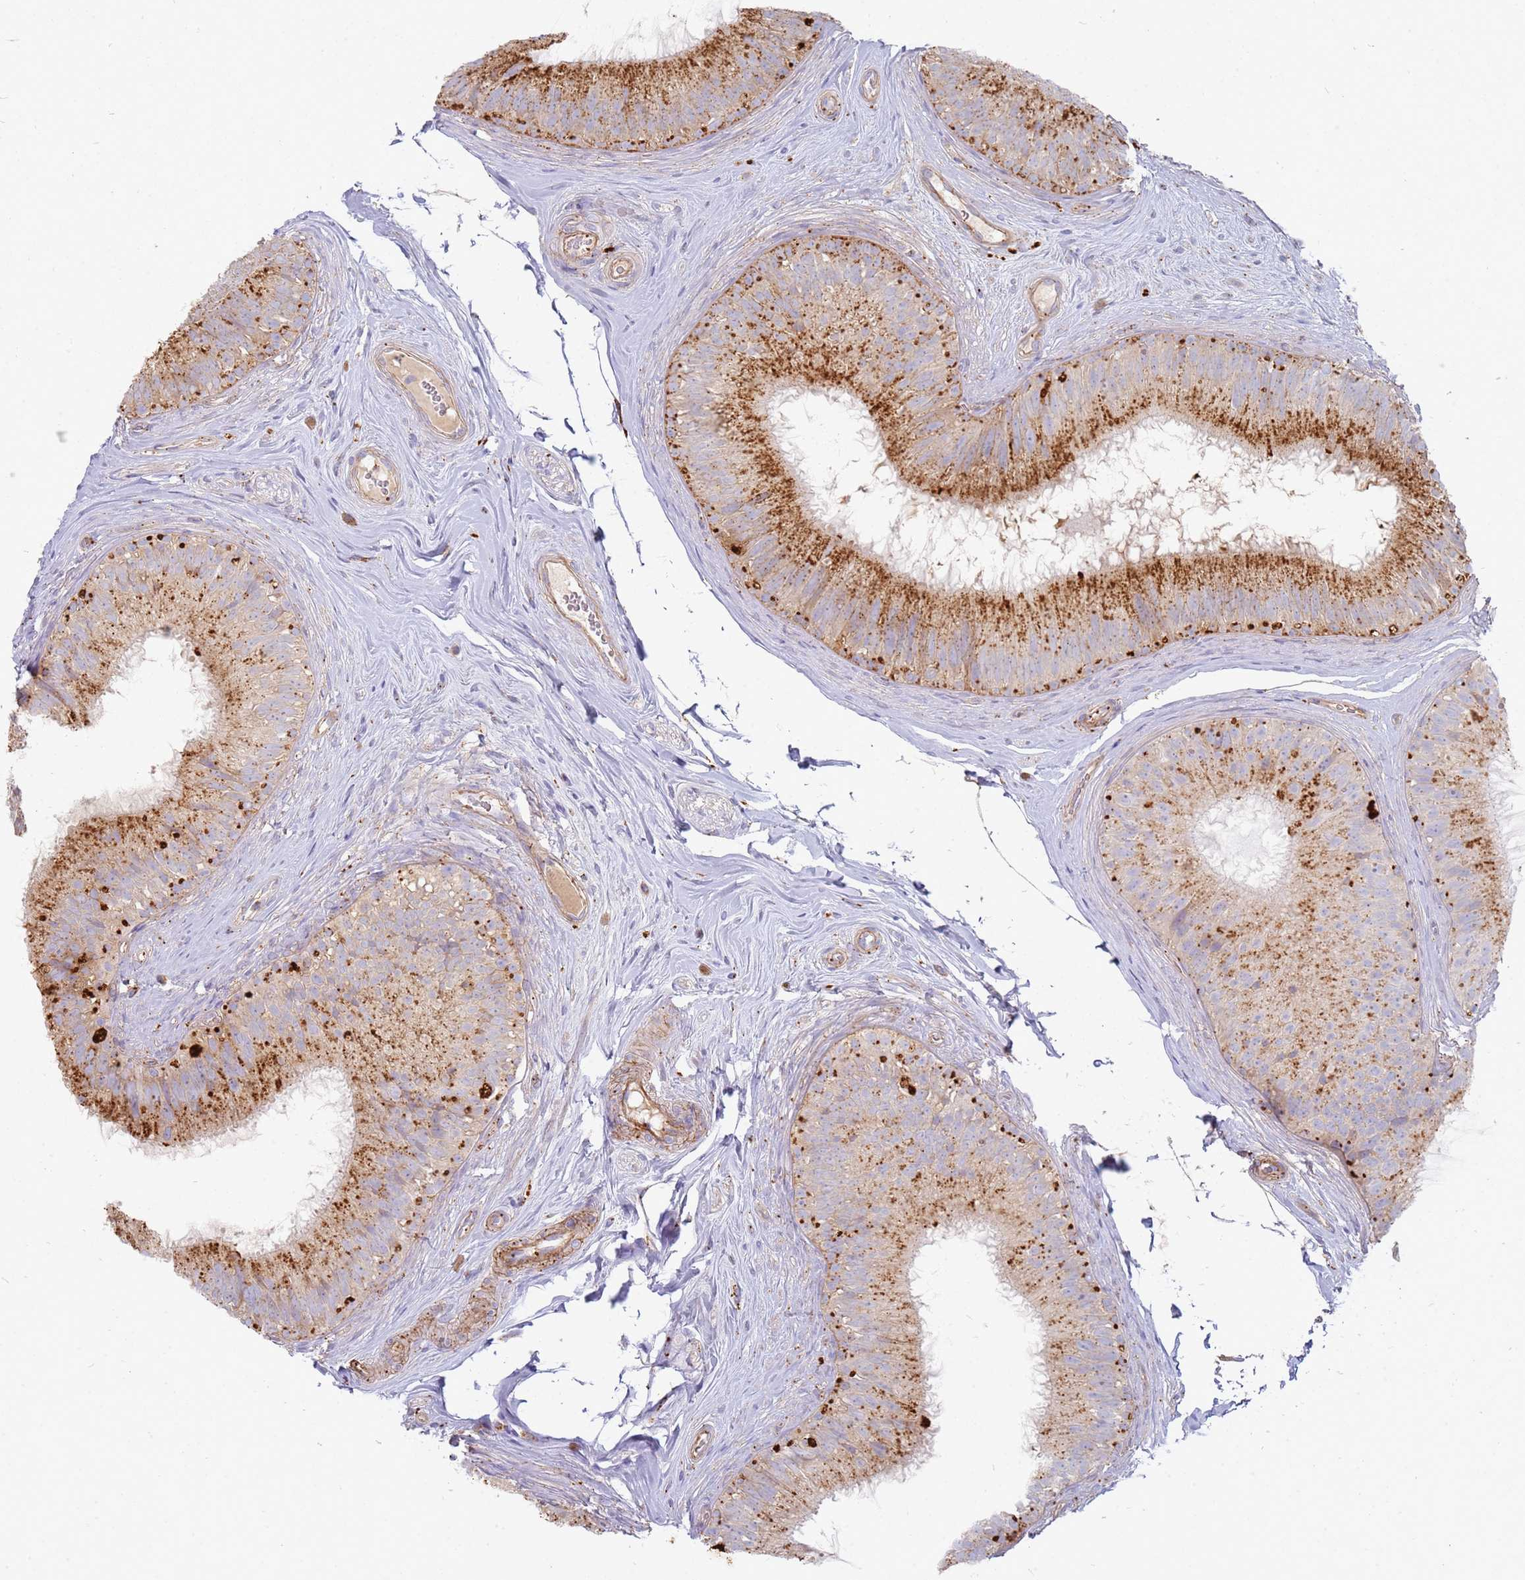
{"staining": {"intensity": "strong", "quantity": "25%-75%", "location": "cytoplasmic/membranous"}, "tissue": "epididymis", "cell_type": "Glandular cells", "image_type": "normal", "snomed": [{"axis": "morphology", "description": "Normal tissue, NOS"}, {"axis": "topography", "description": "Epididymis"}], "caption": "IHC histopathology image of benign epididymis stained for a protein (brown), which displays high levels of strong cytoplasmic/membranous positivity in about 25%-75% of glandular cells.", "gene": "TMEM229B", "patient": {"sex": "male", "age": 34}}